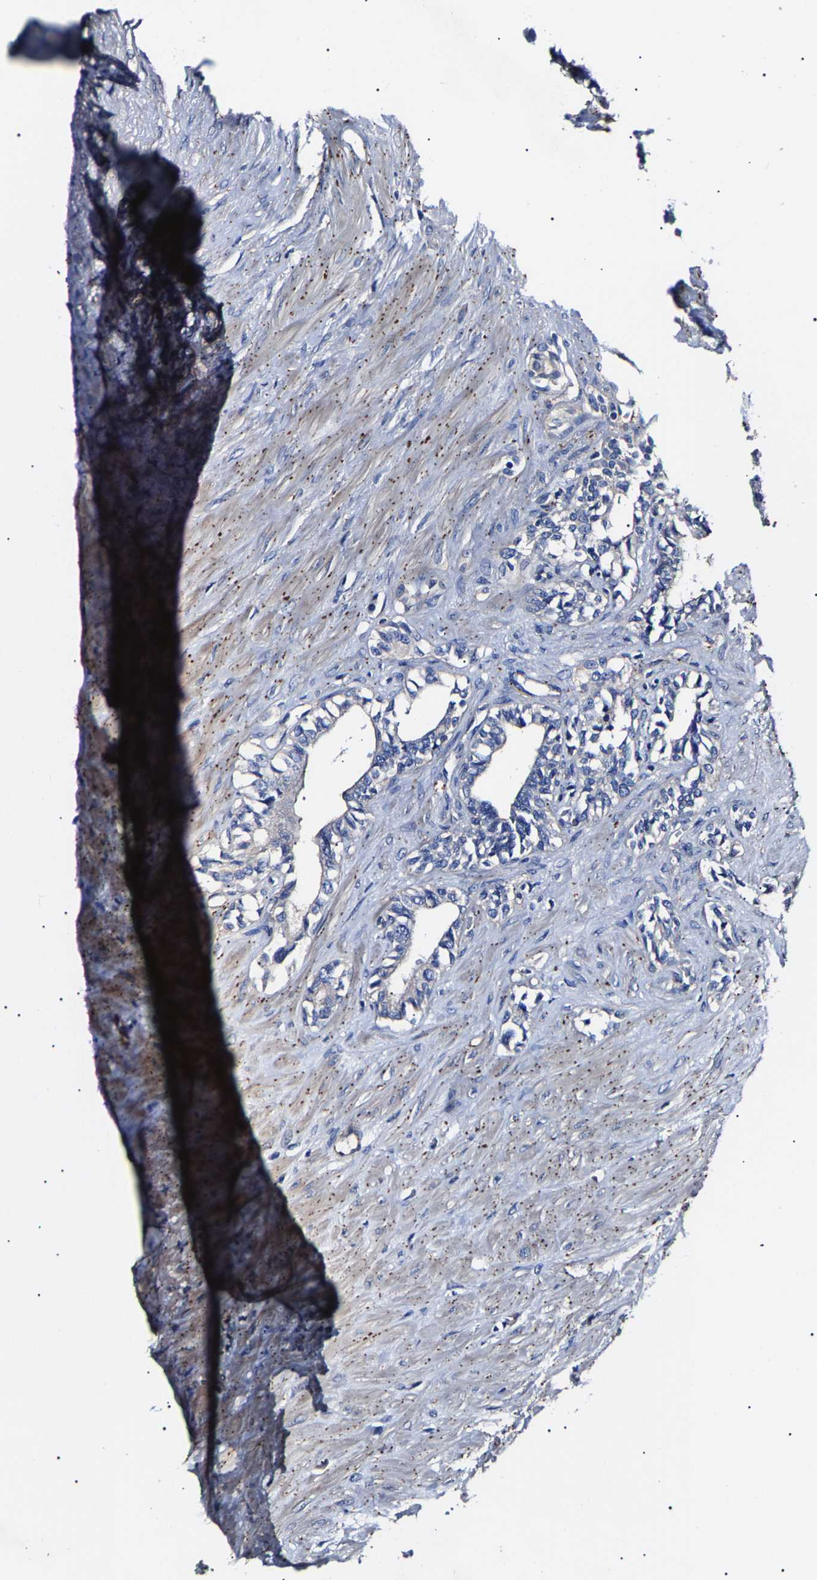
{"staining": {"intensity": "negative", "quantity": "none", "location": "none"}, "tissue": "seminal vesicle", "cell_type": "Glandular cells", "image_type": "normal", "snomed": [{"axis": "morphology", "description": "Normal tissue, NOS"}, {"axis": "morphology", "description": "Adenocarcinoma, High grade"}, {"axis": "topography", "description": "Prostate"}, {"axis": "topography", "description": "Seminal veicle"}], "caption": "This micrograph is of benign seminal vesicle stained with immunohistochemistry (IHC) to label a protein in brown with the nuclei are counter-stained blue. There is no positivity in glandular cells. The staining was performed using DAB (3,3'-diaminobenzidine) to visualize the protein expression in brown, while the nuclei were stained in blue with hematoxylin (Magnification: 20x).", "gene": "KLHL42", "patient": {"sex": "male", "age": 55}}